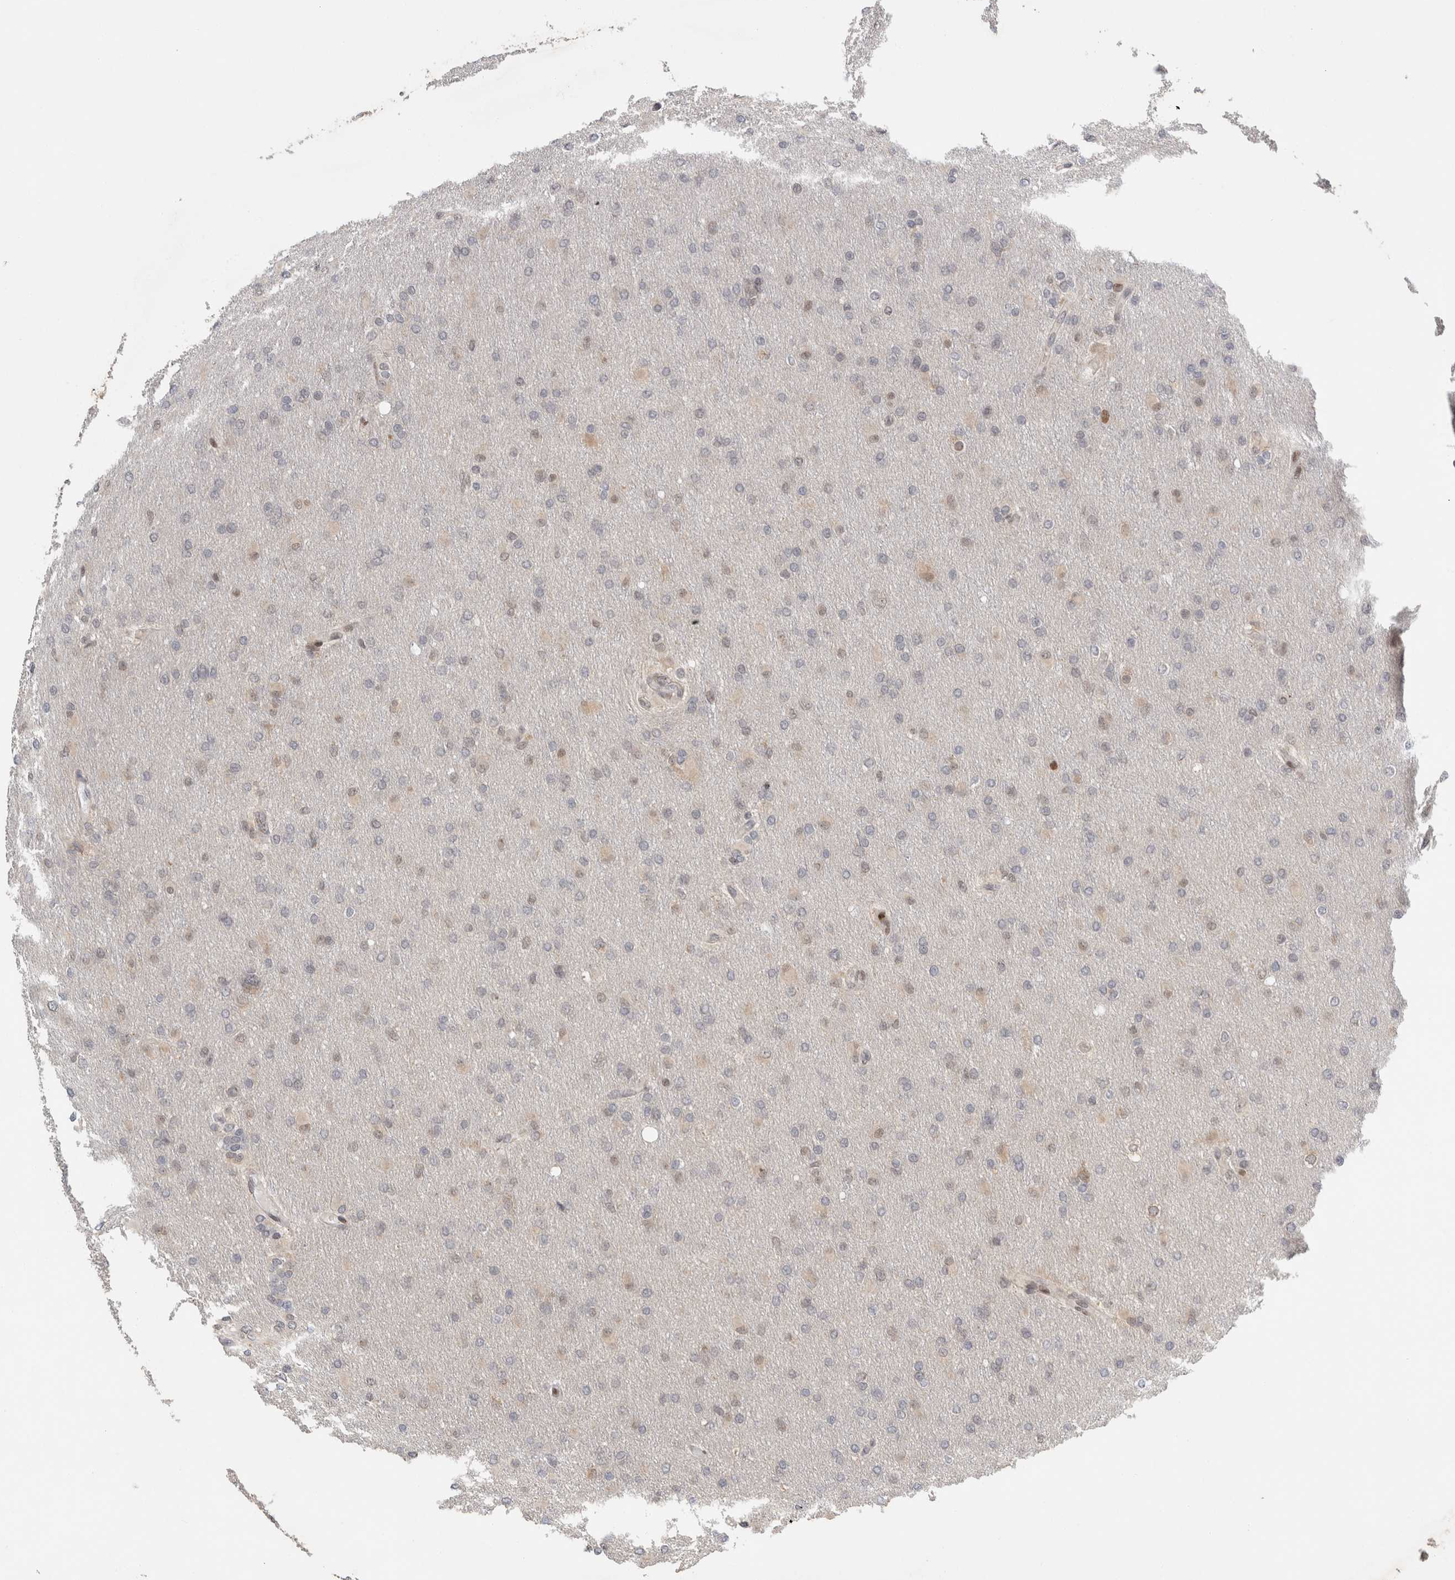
{"staining": {"intensity": "negative", "quantity": "none", "location": "none"}, "tissue": "glioma", "cell_type": "Tumor cells", "image_type": "cancer", "snomed": [{"axis": "morphology", "description": "Glioma, malignant, High grade"}, {"axis": "topography", "description": "Cerebral cortex"}], "caption": "Immunohistochemical staining of malignant high-grade glioma displays no significant staining in tumor cells.", "gene": "C8orf58", "patient": {"sex": "female", "age": 36}}